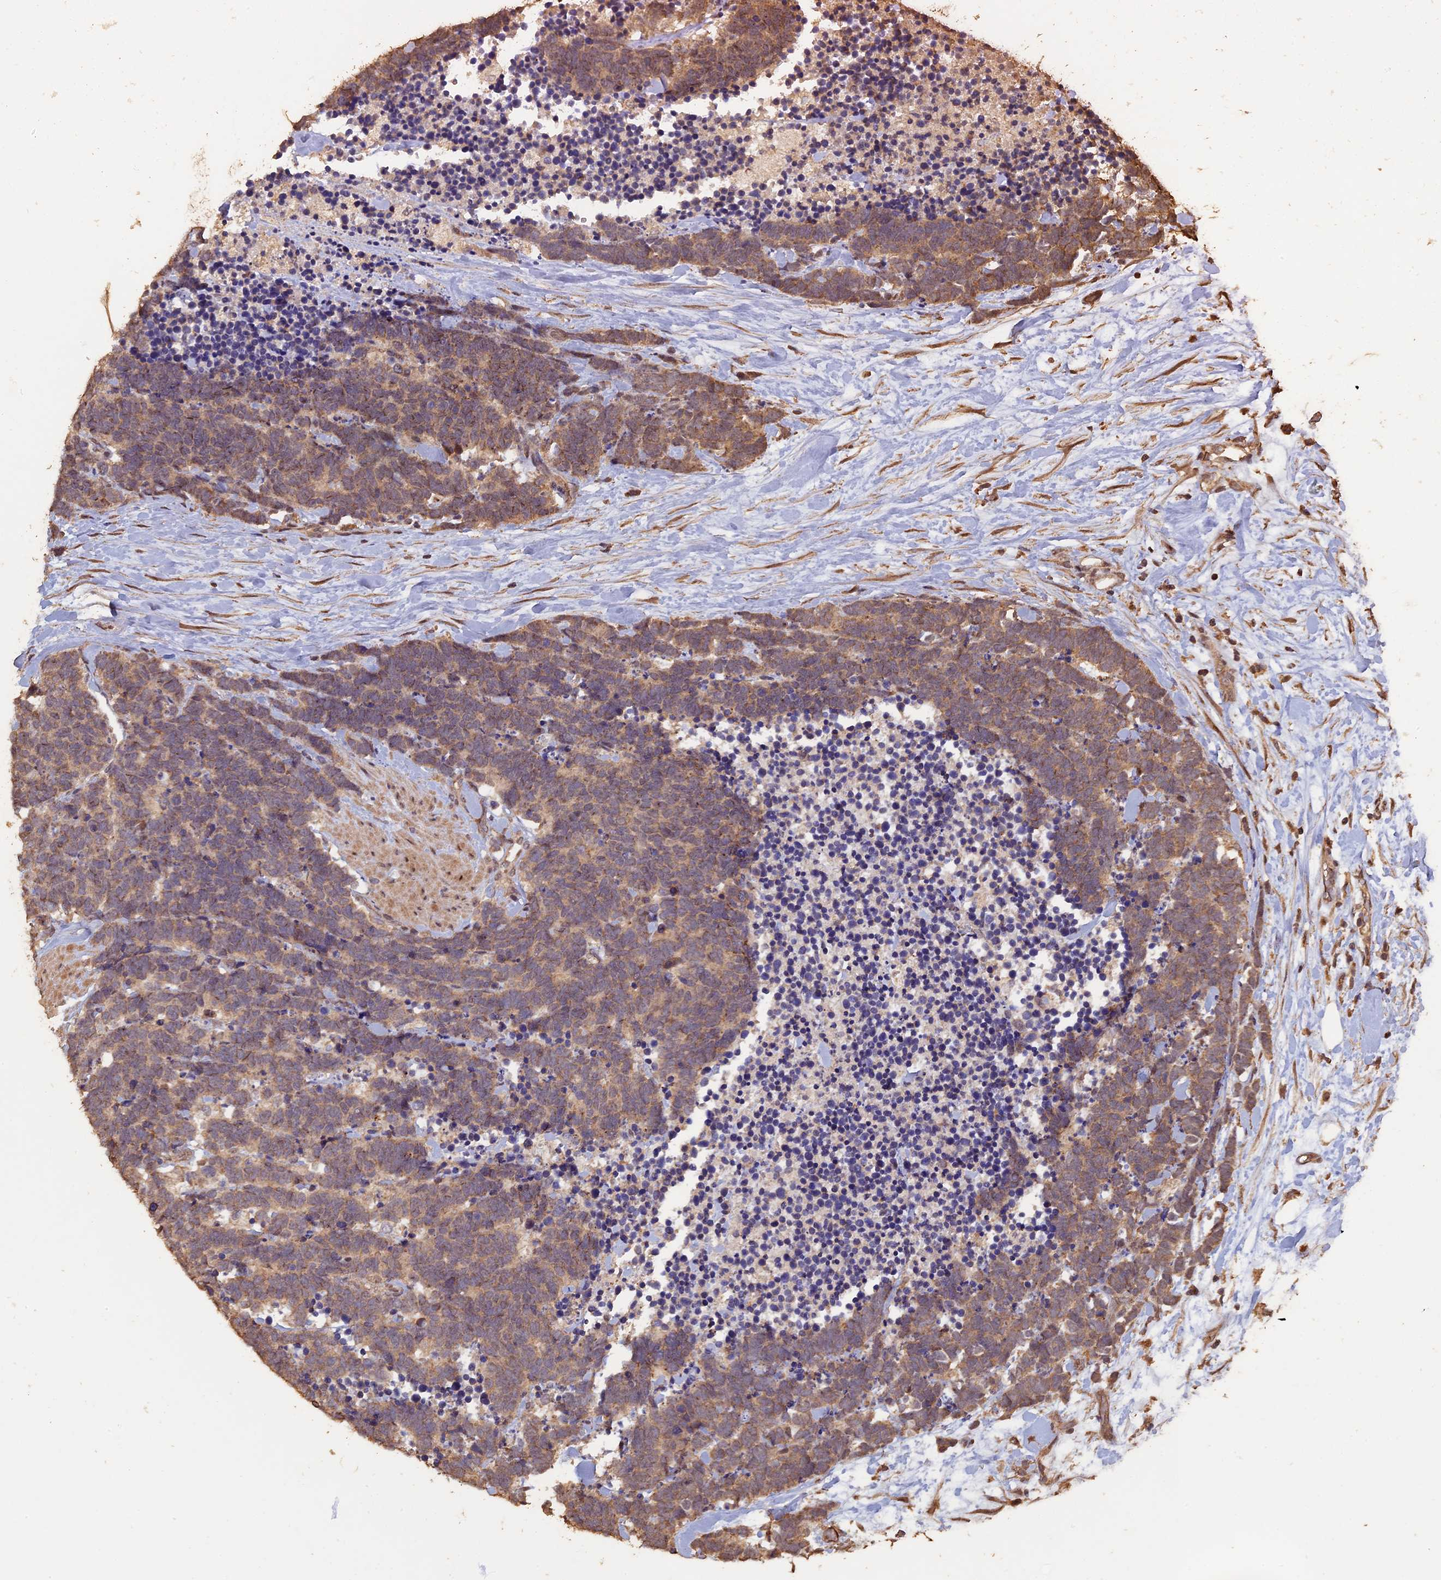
{"staining": {"intensity": "weak", "quantity": ">75%", "location": "cytoplasmic/membranous"}, "tissue": "carcinoid", "cell_type": "Tumor cells", "image_type": "cancer", "snomed": [{"axis": "morphology", "description": "Carcinoma, NOS"}, {"axis": "morphology", "description": "Carcinoid, malignant, NOS"}, {"axis": "topography", "description": "Urinary bladder"}], "caption": "Immunohistochemistry (IHC) (DAB) staining of carcinoma displays weak cytoplasmic/membranous protein positivity in approximately >75% of tumor cells. The protein of interest is shown in brown color, while the nuclei are stained blue.", "gene": "HUNK", "patient": {"sex": "male", "age": 57}}